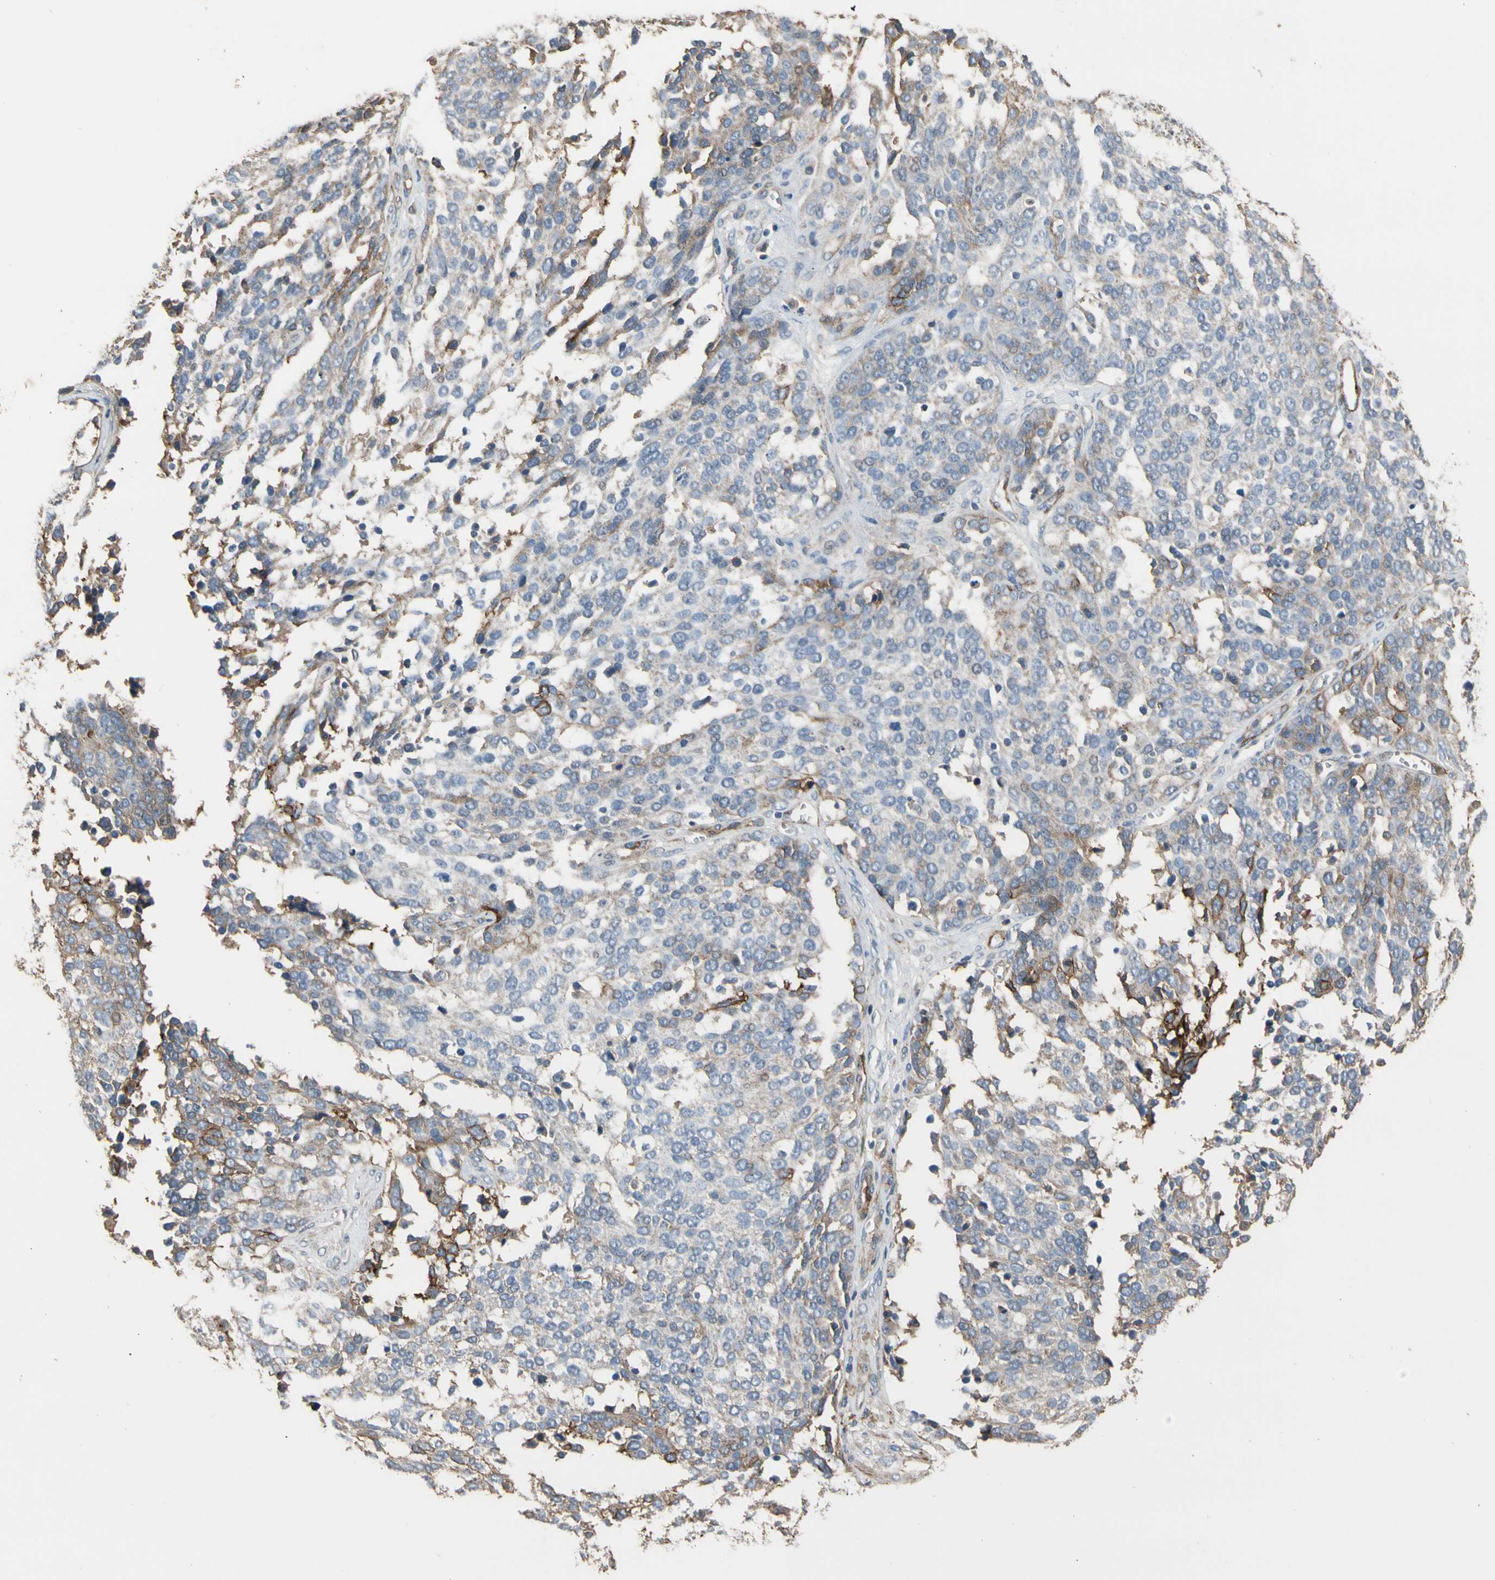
{"staining": {"intensity": "moderate", "quantity": "<25%", "location": "cytoplasmic/membranous"}, "tissue": "ovarian cancer", "cell_type": "Tumor cells", "image_type": "cancer", "snomed": [{"axis": "morphology", "description": "Cystadenocarcinoma, serous, NOS"}, {"axis": "topography", "description": "Ovary"}], "caption": "The immunohistochemical stain shows moderate cytoplasmic/membranous expression in tumor cells of ovarian cancer (serous cystadenocarcinoma) tissue.", "gene": "SUSD2", "patient": {"sex": "female", "age": 44}}